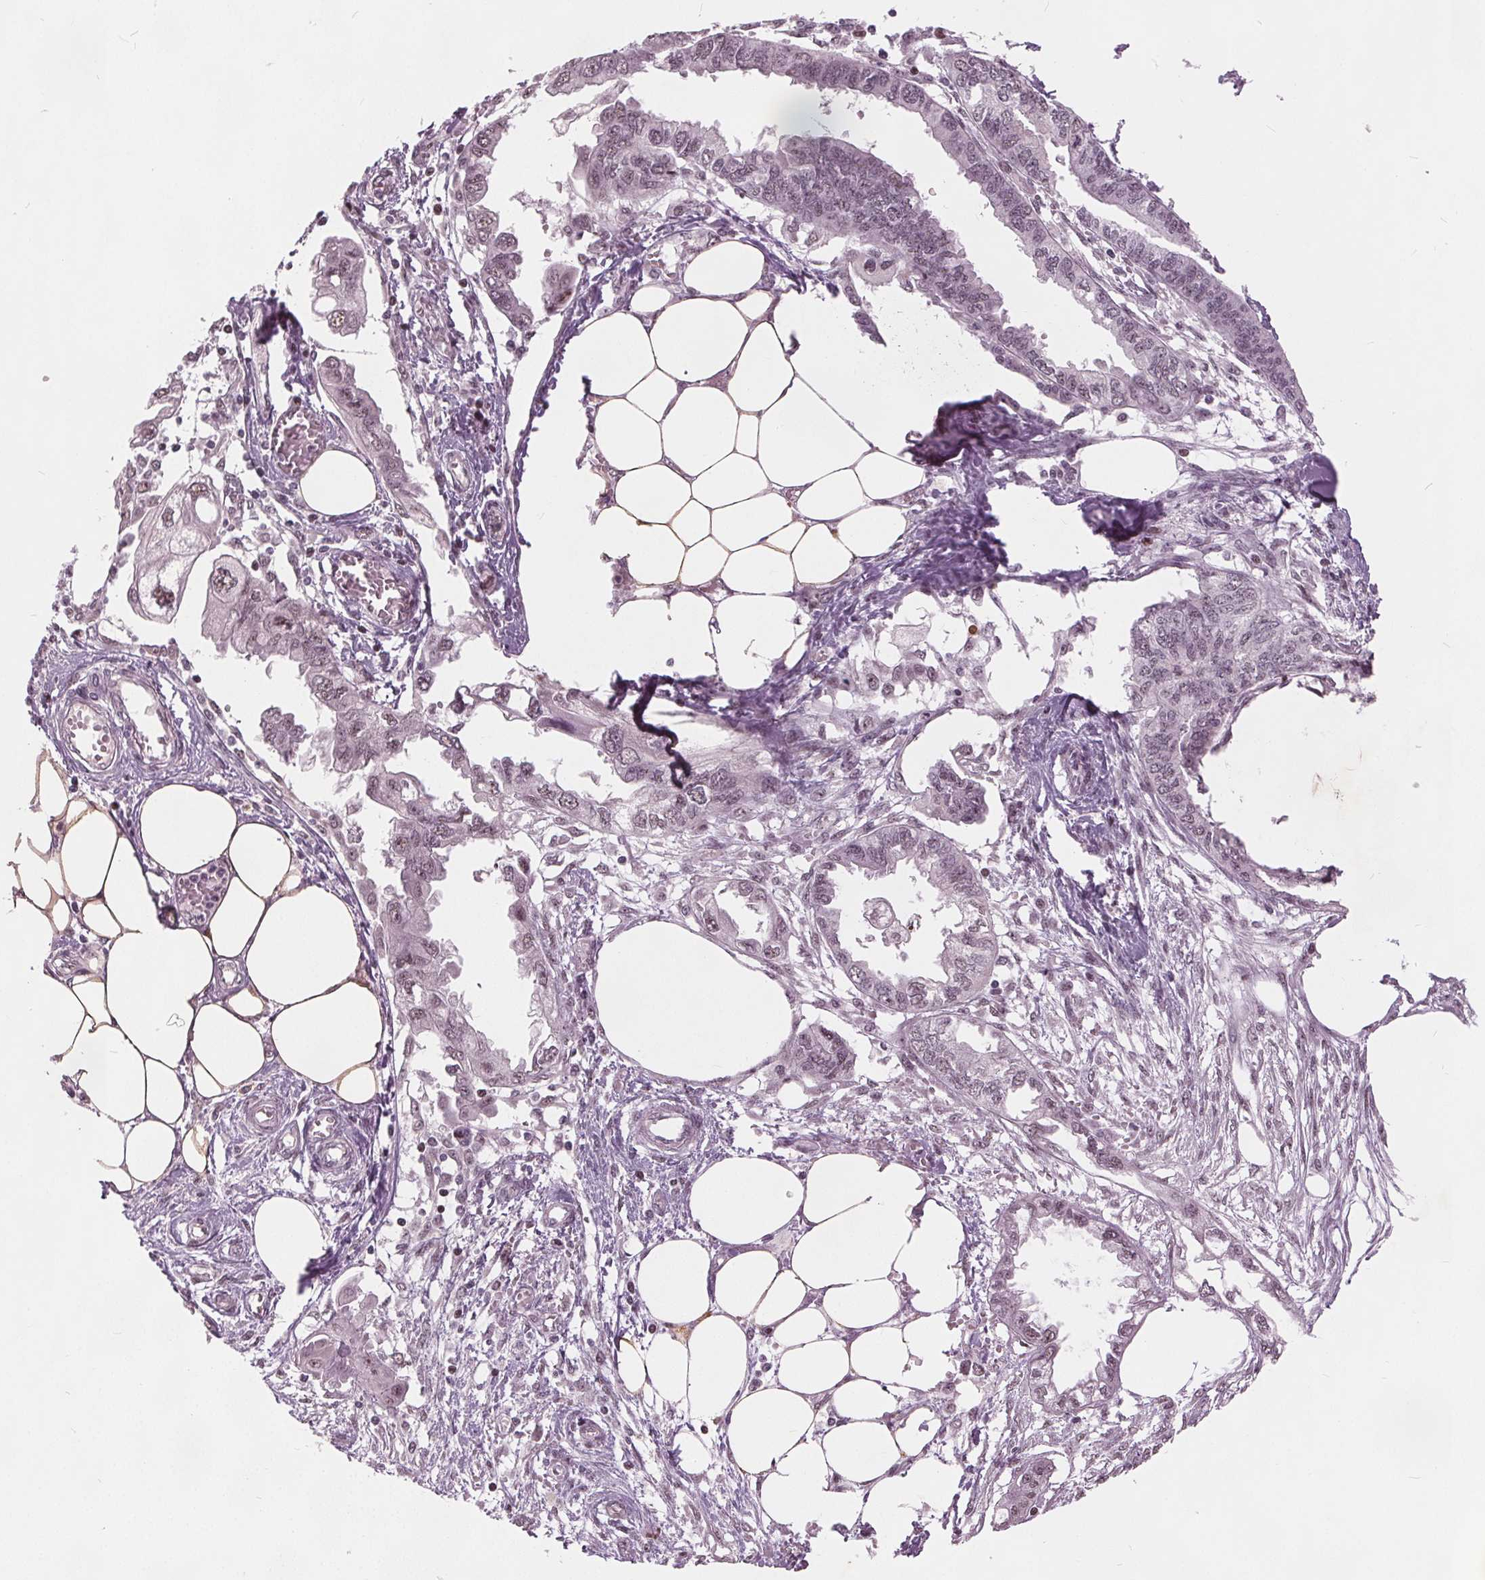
{"staining": {"intensity": "weak", "quantity": "25%-75%", "location": "nuclear"}, "tissue": "endometrial cancer", "cell_type": "Tumor cells", "image_type": "cancer", "snomed": [{"axis": "morphology", "description": "Adenocarcinoma, NOS"}, {"axis": "morphology", "description": "Adenocarcinoma, metastatic, NOS"}, {"axis": "topography", "description": "Adipose tissue"}, {"axis": "topography", "description": "Endometrium"}], "caption": "This histopathology image shows endometrial cancer stained with IHC to label a protein in brown. The nuclear of tumor cells show weak positivity for the protein. Nuclei are counter-stained blue.", "gene": "TTC34", "patient": {"sex": "female", "age": 67}}